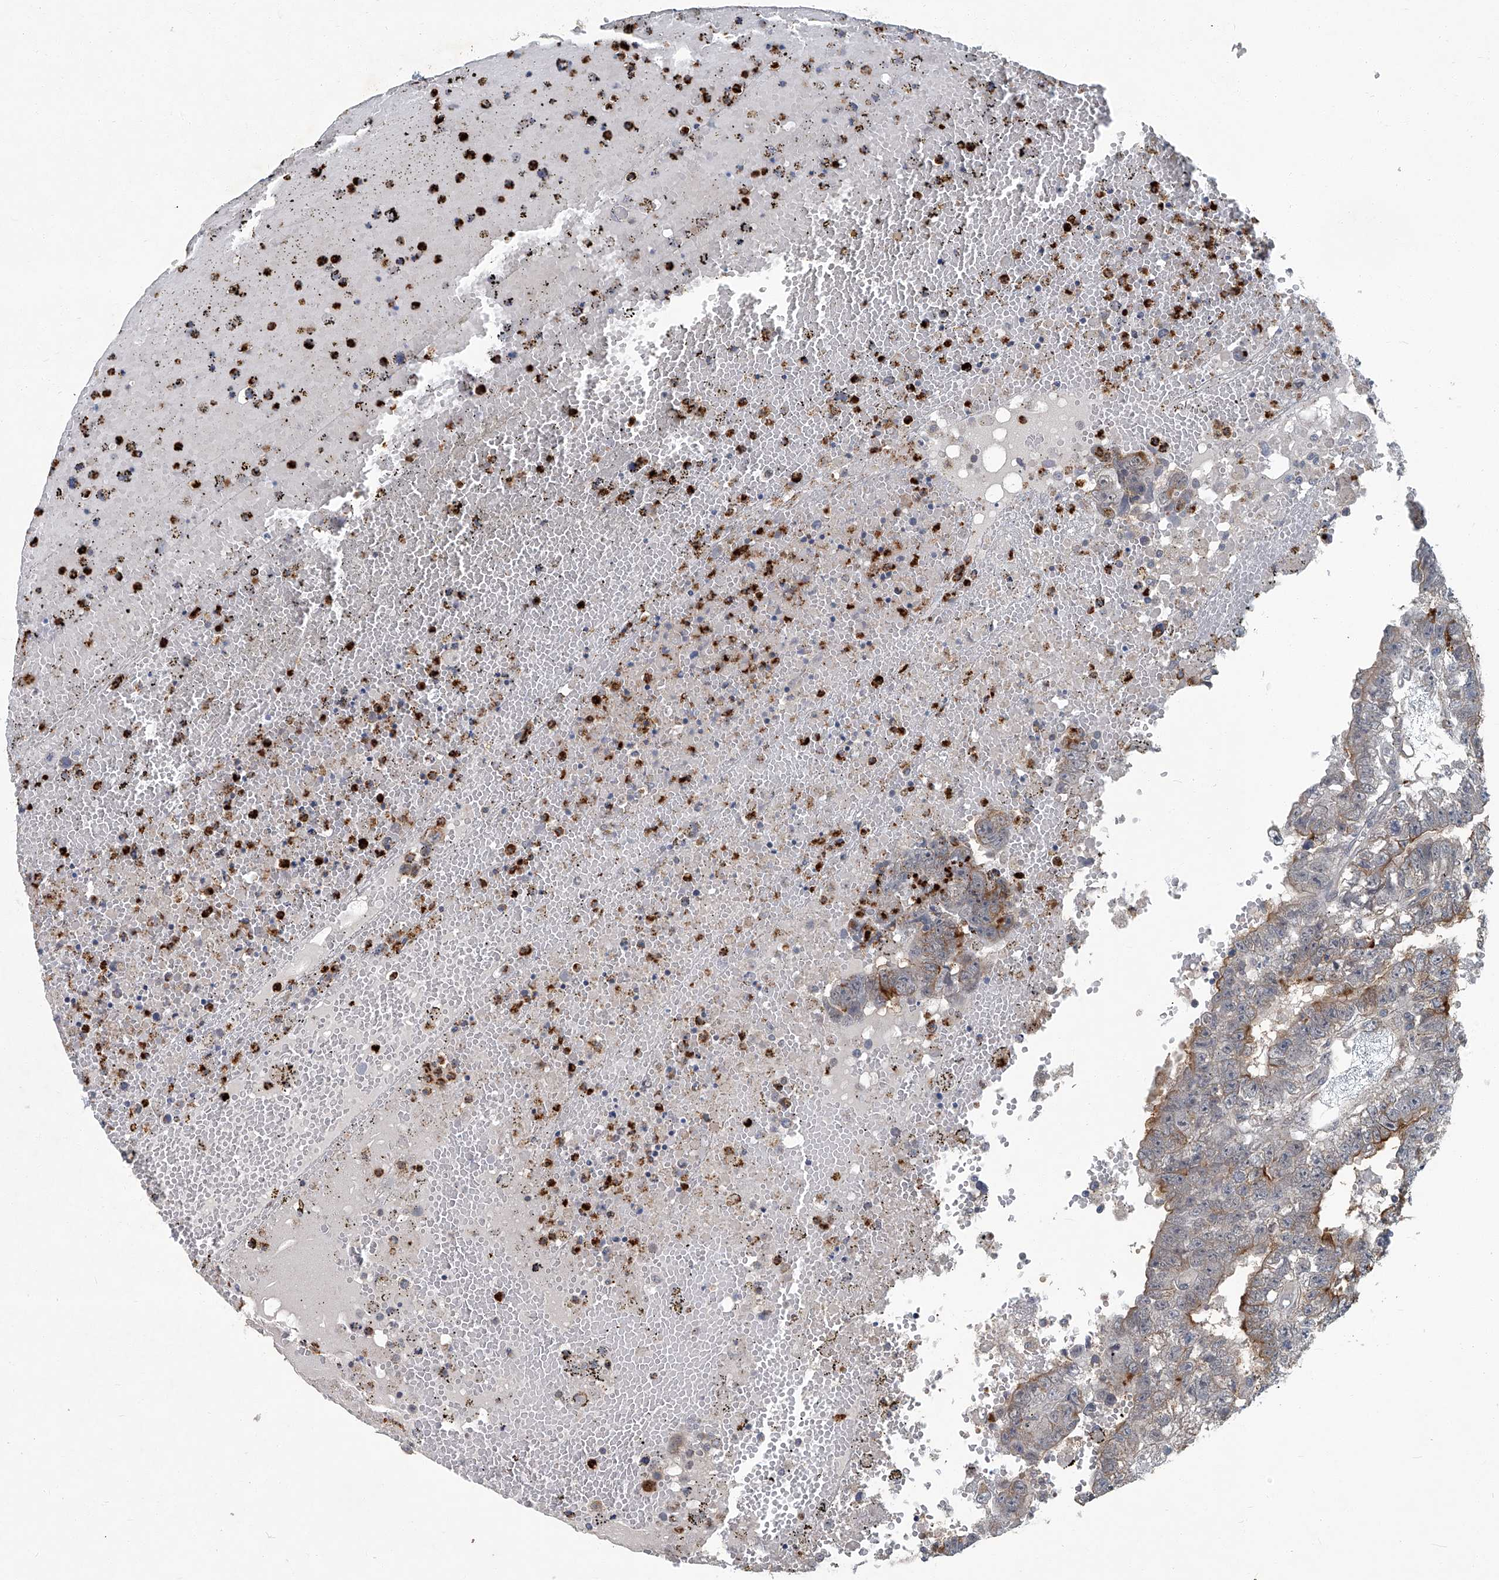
{"staining": {"intensity": "moderate", "quantity": "25%-75%", "location": "cytoplasmic/membranous"}, "tissue": "testis cancer", "cell_type": "Tumor cells", "image_type": "cancer", "snomed": [{"axis": "morphology", "description": "Carcinoma, Embryonal, NOS"}, {"axis": "topography", "description": "Testis"}], "caption": "Brown immunohistochemical staining in embryonal carcinoma (testis) shows moderate cytoplasmic/membranous staining in about 25%-75% of tumor cells.", "gene": "AKNAD1", "patient": {"sex": "male", "age": 25}}